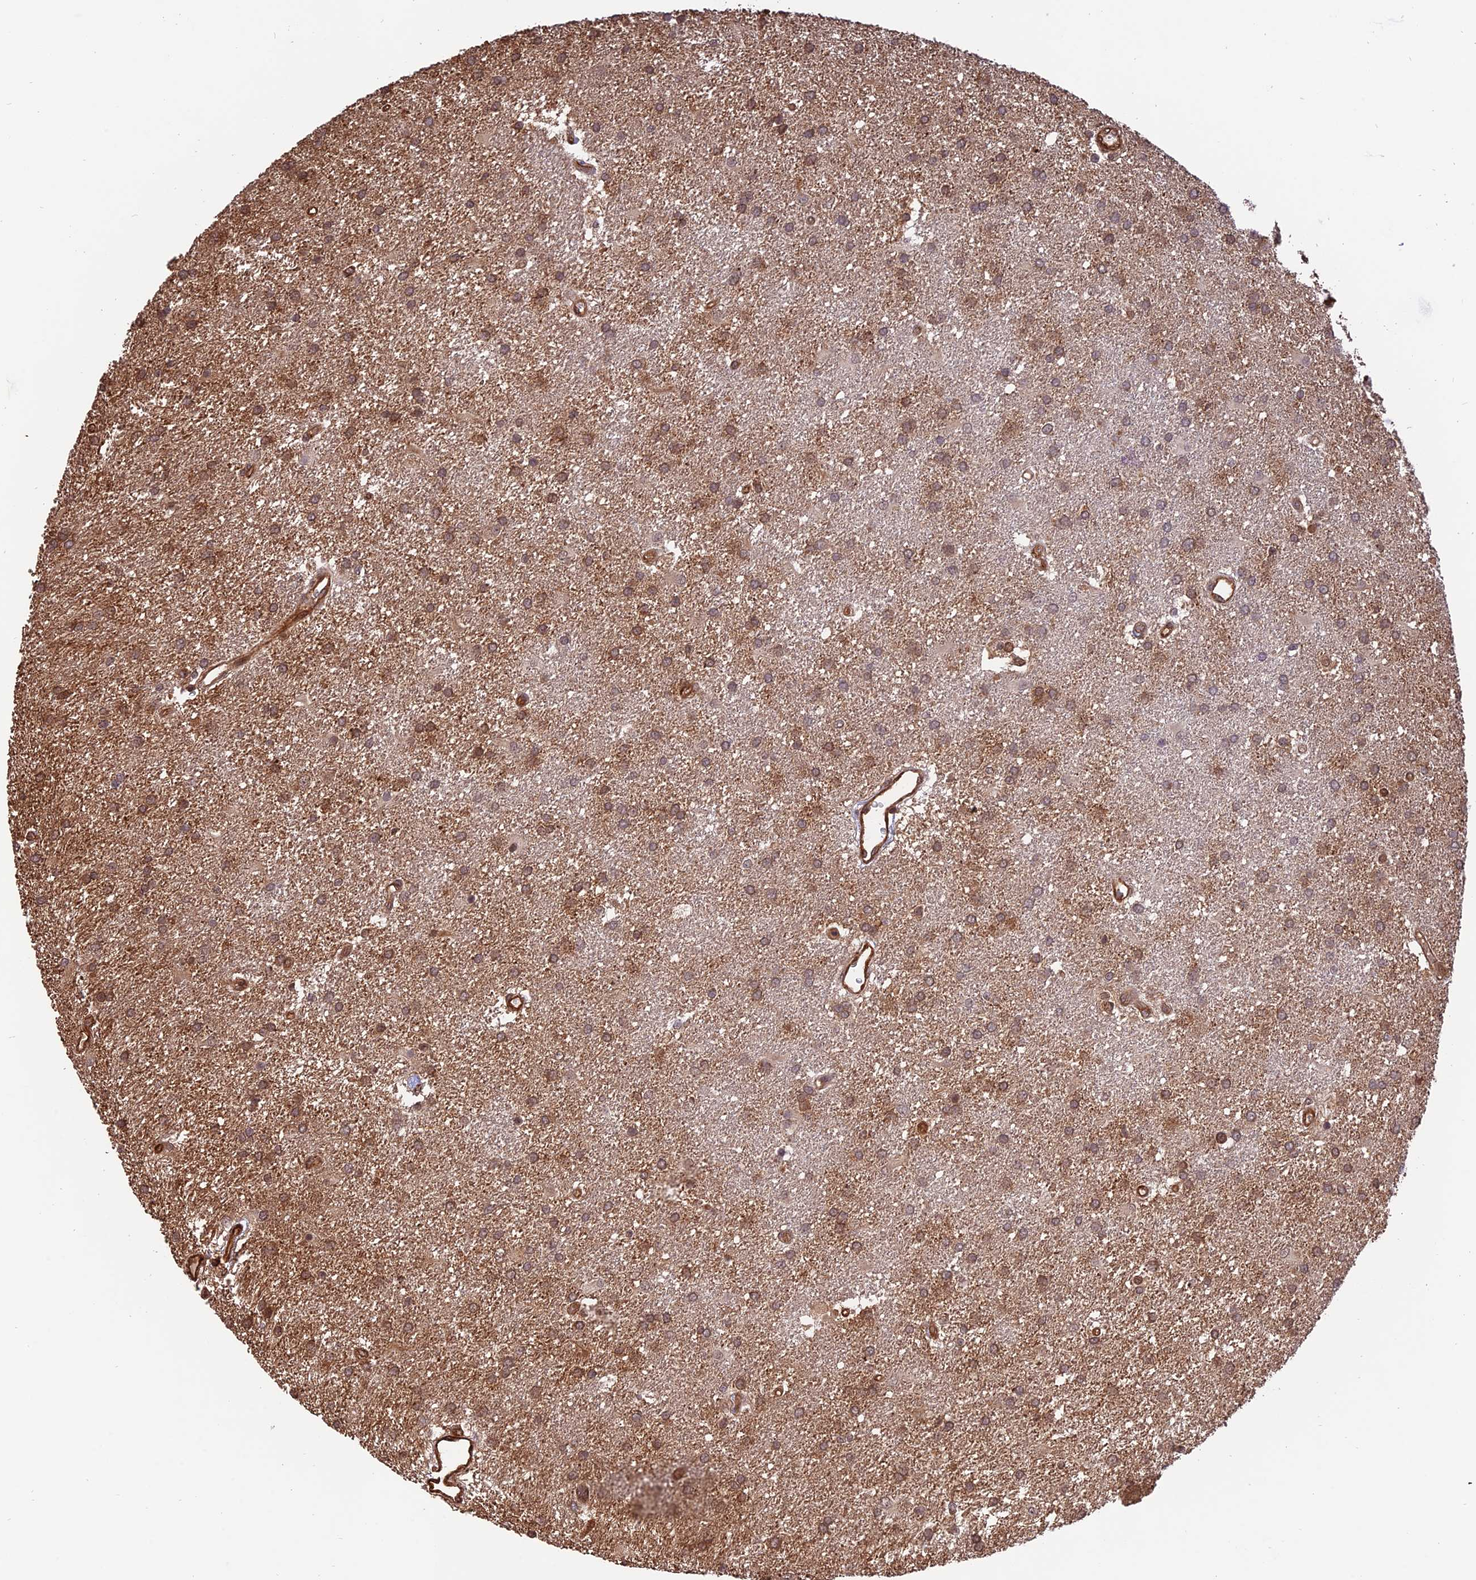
{"staining": {"intensity": "moderate", "quantity": ">75%", "location": "cytoplasmic/membranous"}, "tissue": "glioma", "cell_type": "Tumor cells", "image_type": "cancer", "snomed": [{"axis": "morphology", "description": "Glioma, malignant, Low grade"}, {"axis": "topography", "description": "Brain"}], "caption": "Protein staining demonstrates moderate cytoplasmic/membranous positivity in approximately >75% of tumor cells in glioma.", "gene": "CREBL2", "patient": {"sex": "male", "age": 66}}